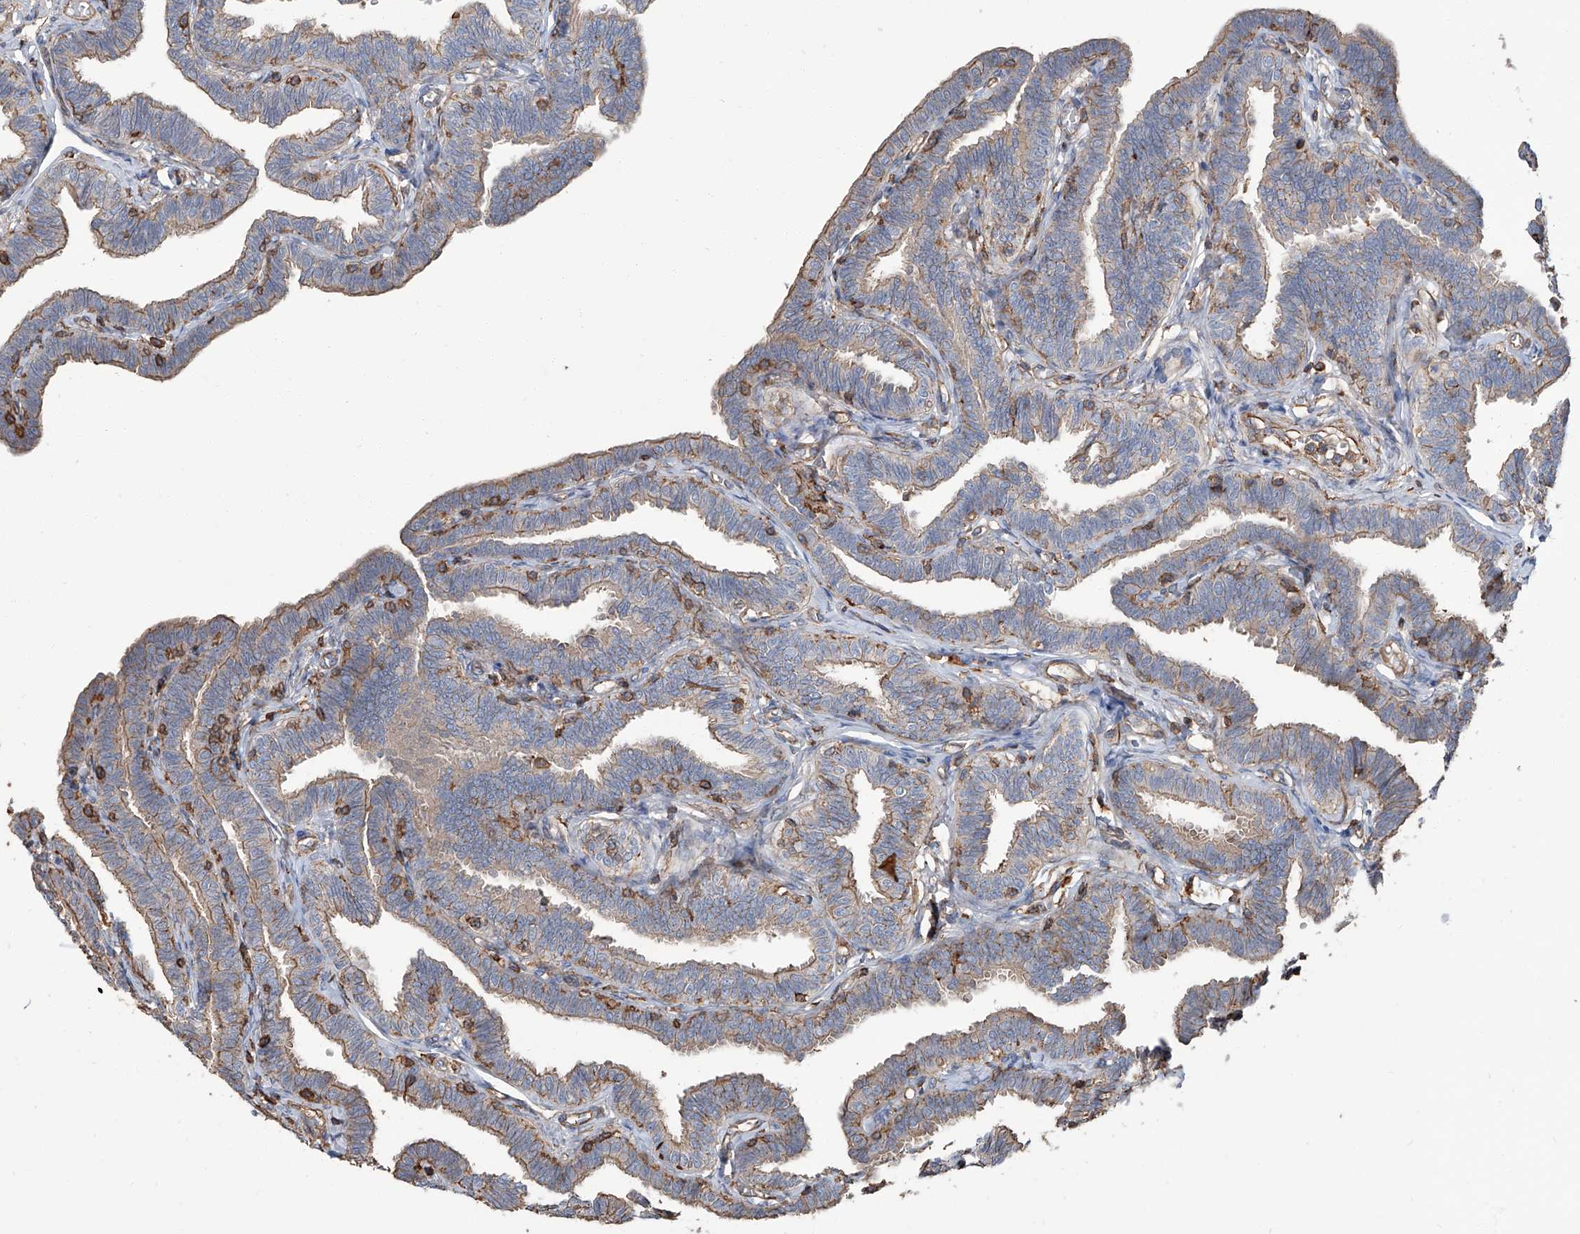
{"staining": {"intensity": "moderate", "quantity": "<25%", "location": "cytoplasmic/membranous"}, "tissue": "fallopian tube", "cell_type": "Glandular cells", "image_type": "normal", "snomed": [{"axis": "morphology", "description": "Normal tissue, NOS"}, {"axis": "topography", "description": "Fallopian tube"}, {"axis": "topography", "description": "Ovary"}], "caption": "This photomicrograph demonstrates IHC staining of benign human fallopian tube, with low moderate cytoplasmic/membranous positivity in approximately <25% of glandular cells.", "gene": "PIEZO2", "patient": {"sex": "female", "age": 23}}